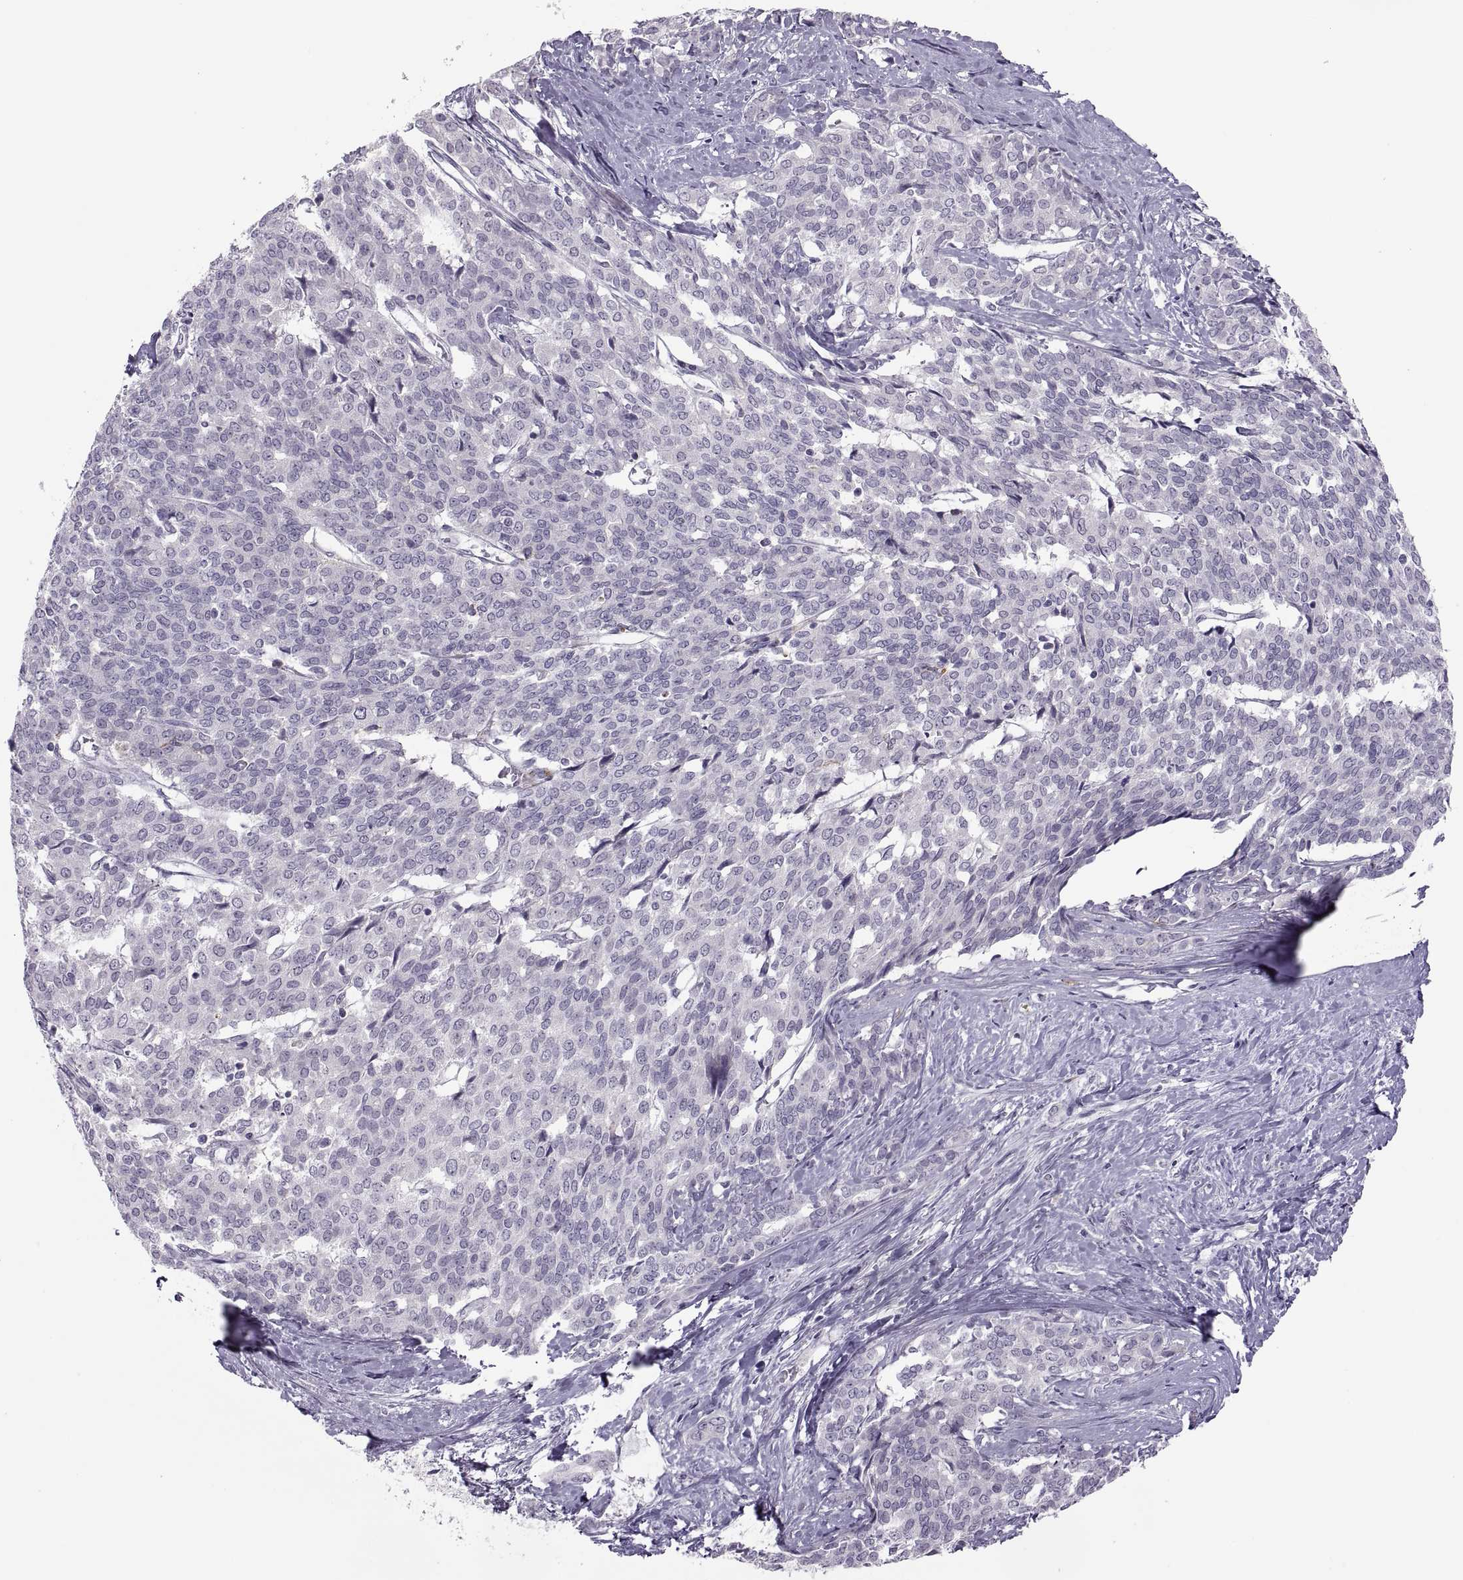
{"staining": {"intensity": "negative", "quantity": "none", "location": "none"}, "tissue": "liver cancer", "cell_type": "Tumor cells", "image_type": "cancer", "snomed": [{"axis": "morphology", "description": "Cholangiocarcinoma"}, {"axis": "topography", "description": "Liver"}], "caption": "This is a micrograph of immunohistochemistry staining of liver cholangiocarcinoma, which shows no staining in tumor cells.", "gene": "CHCT1", "patient": {"sex": "female", "age": 47}}